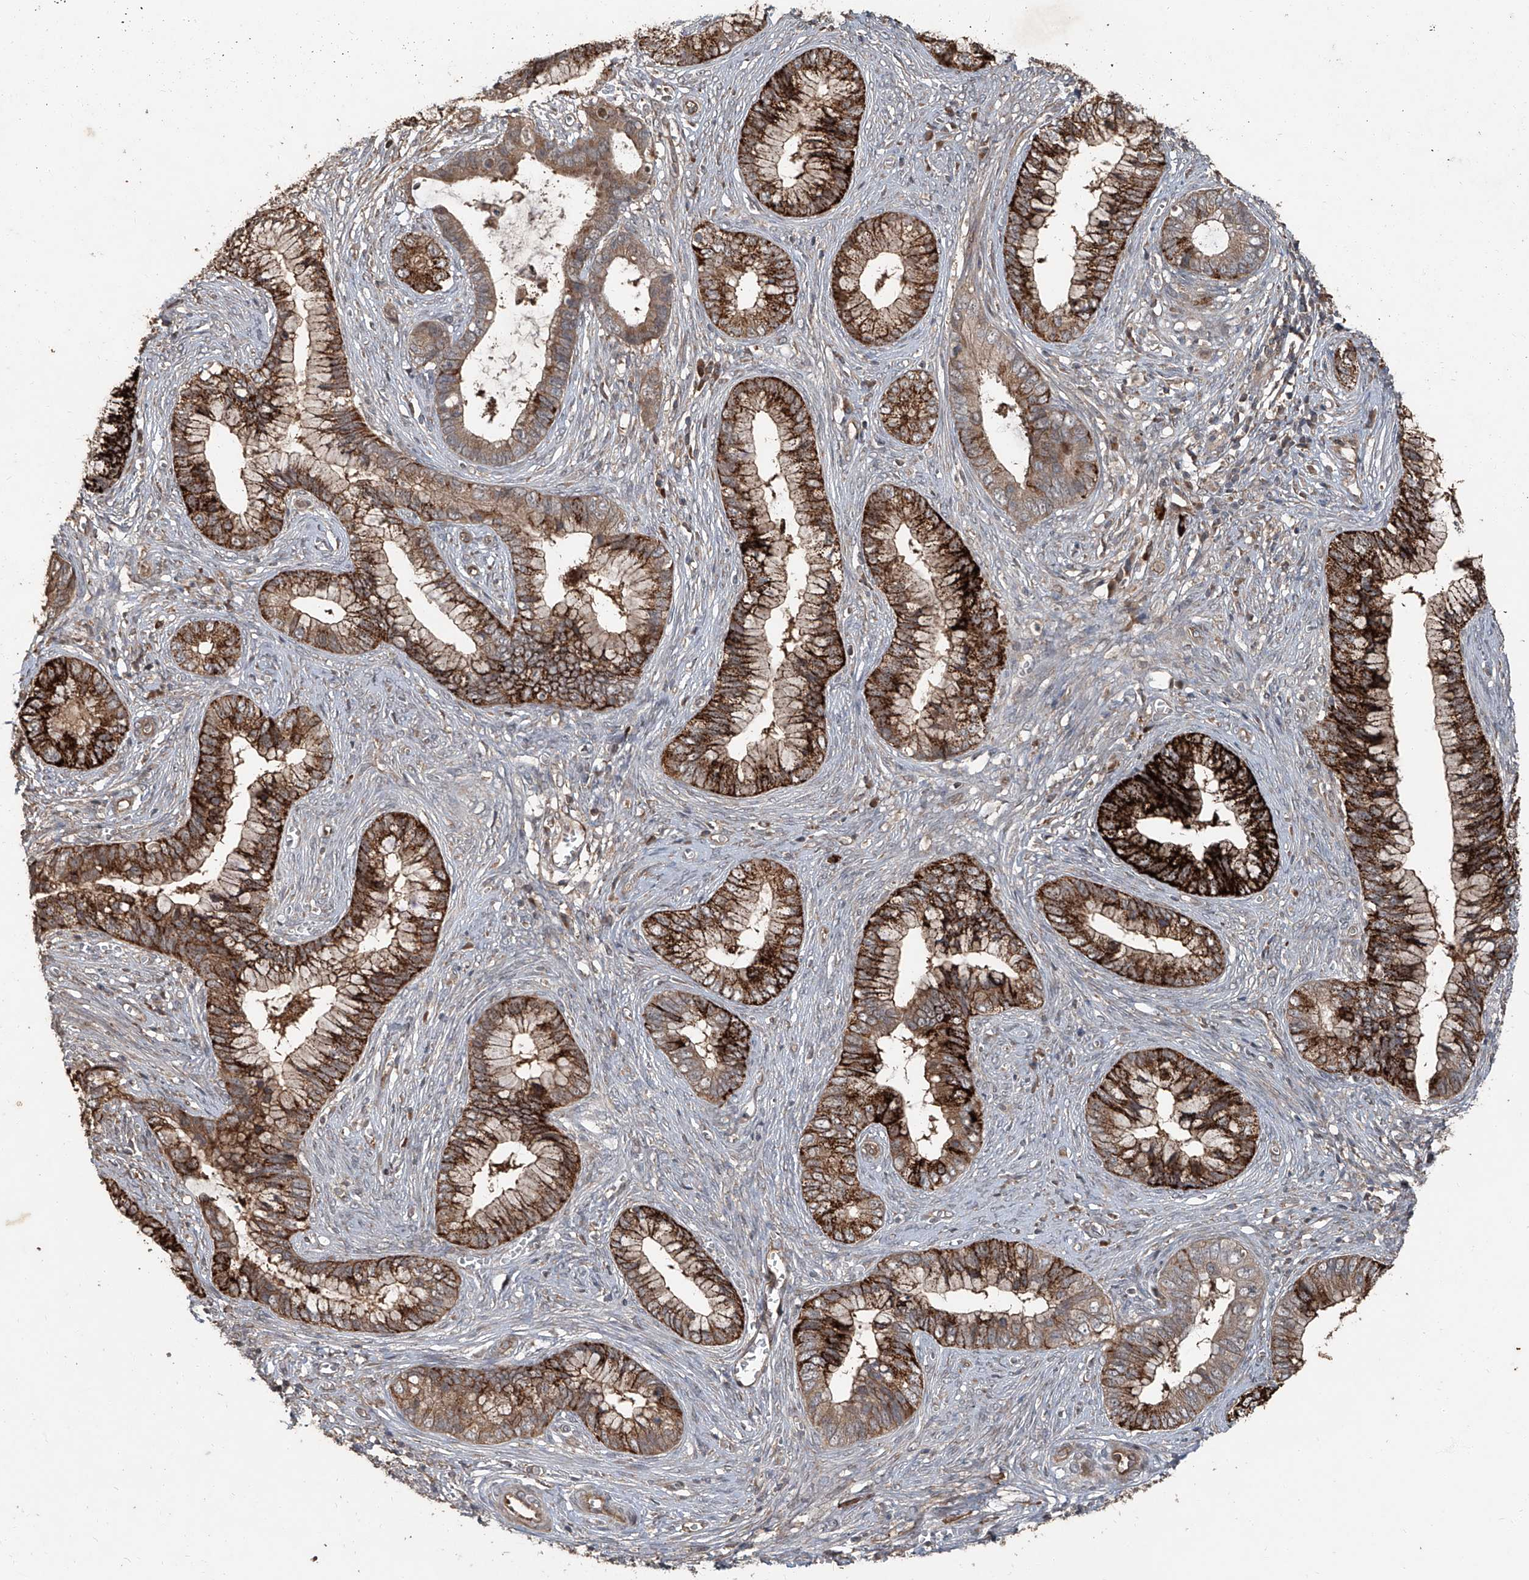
{"staining": {"intensity": "strong", "quantity": ">75%", "location": "cytoplasmic/membranous"}, "tissue": "cervical cancer", "cell_type": "Tumor cells", "image_type": "cancer", "snomed": [{"axis": "morphology", "description": "Adenocarcinoma, NOS"}, {"axis": "topography", "description": "Cervix"}], "caption": "Immunohistochemical staining of cervical cancer (adenocarcinoma) demonstrates strong cytoplasmic/membranous protein staining in about >75% of tumor cells.", "gene": "CCN1", "patient": {"sex": "female", "age": 44}}